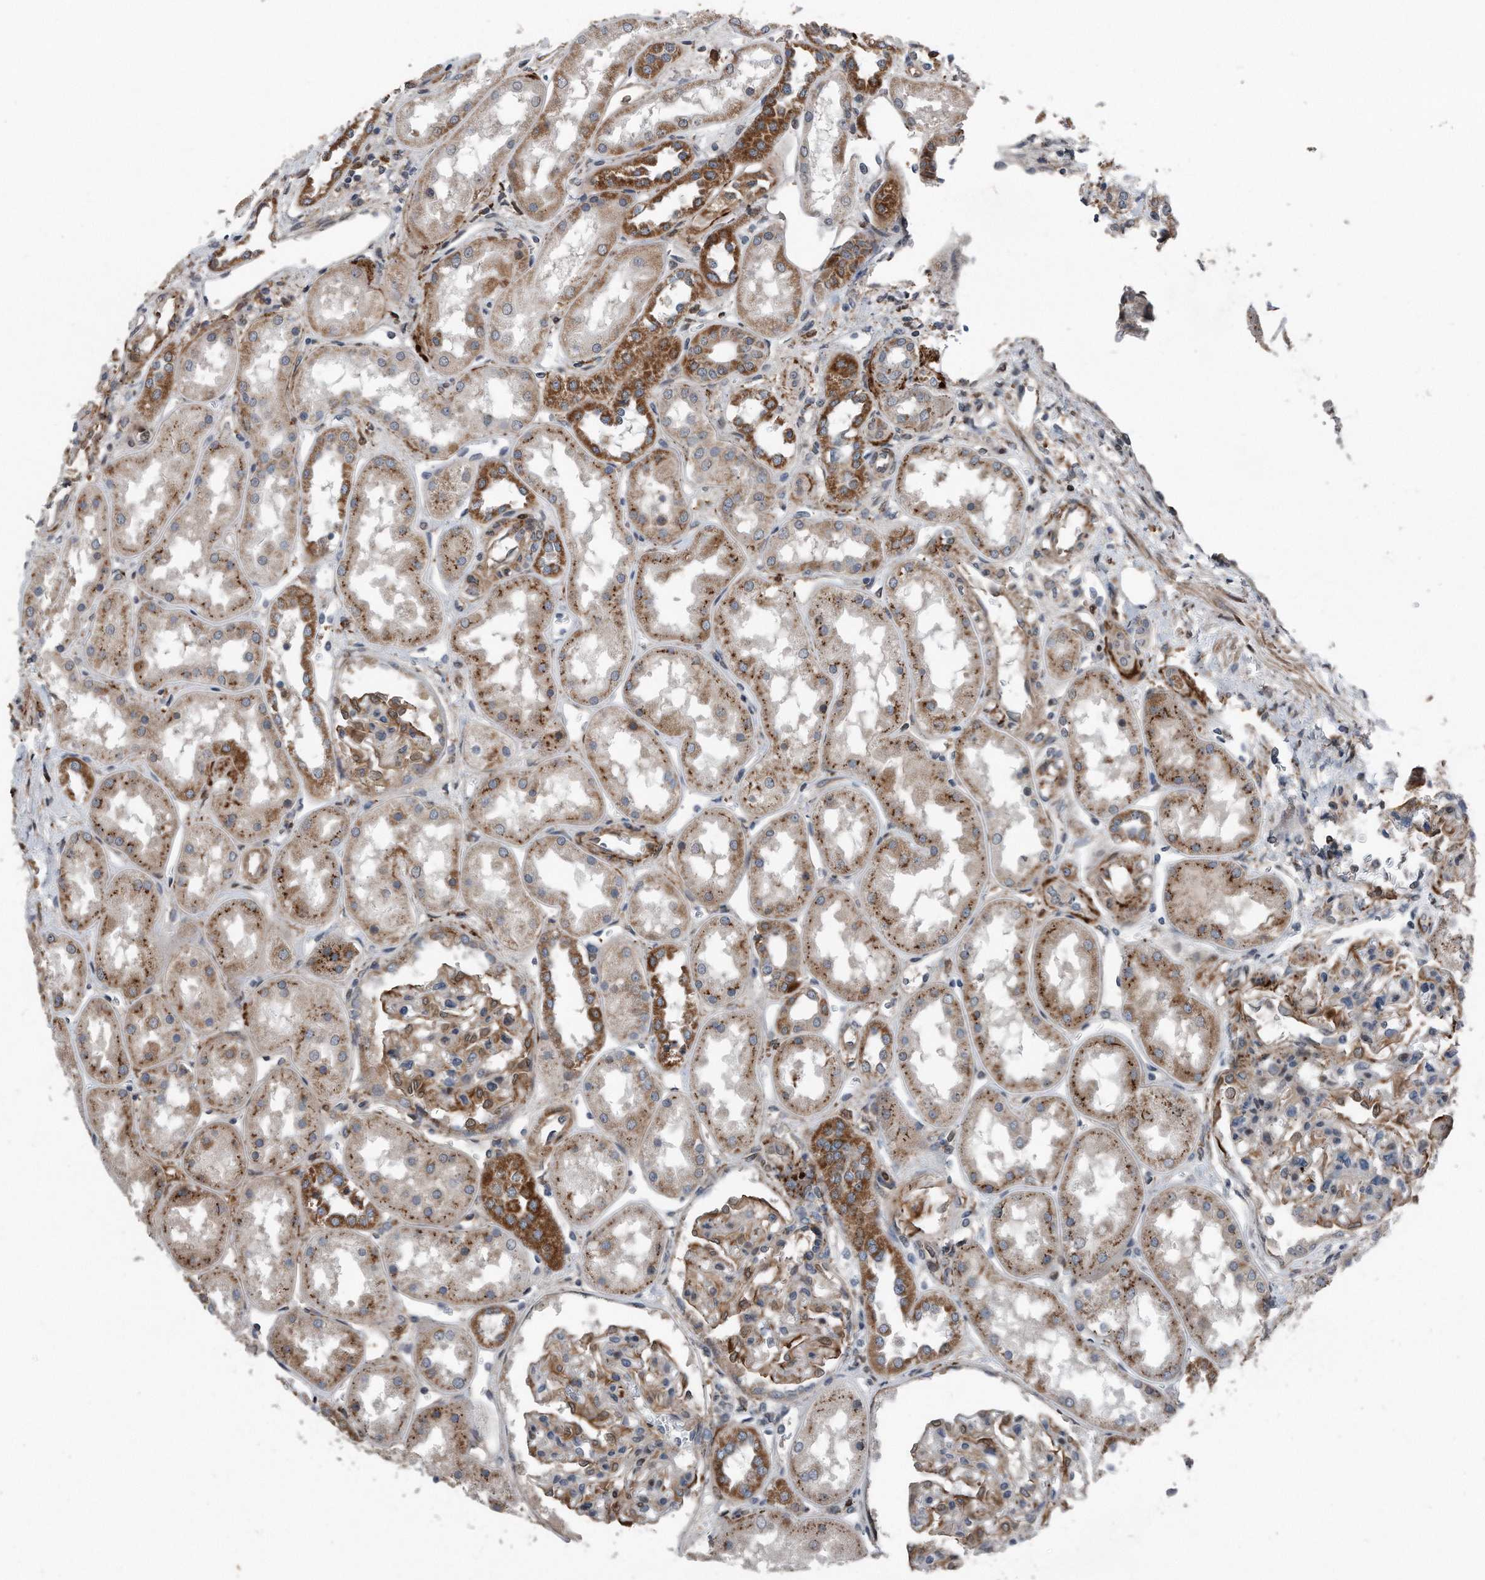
{"staining": {"intensity": "moderate", "quantity": "25%-75%", "location": "cytoplasmic/membranous"}, "tissue": "kidney", "cell_type": "Cells in glomeruli", "image_type": "normal", "snomed": [{"axis": "morphology", "description": "Normal tissue, NOS"}, {"axis": "topography", "description": "Kidney"}], "caption": "A micrograph showing moderate cytoplasmic/membranous expression in approximately 25%-75% of cells in glomeruli in unremarkable kidney, as visualized by brown immunohistochemical staining.", "gene": "DST", "patient": {"sex": "male", "age": 70}}